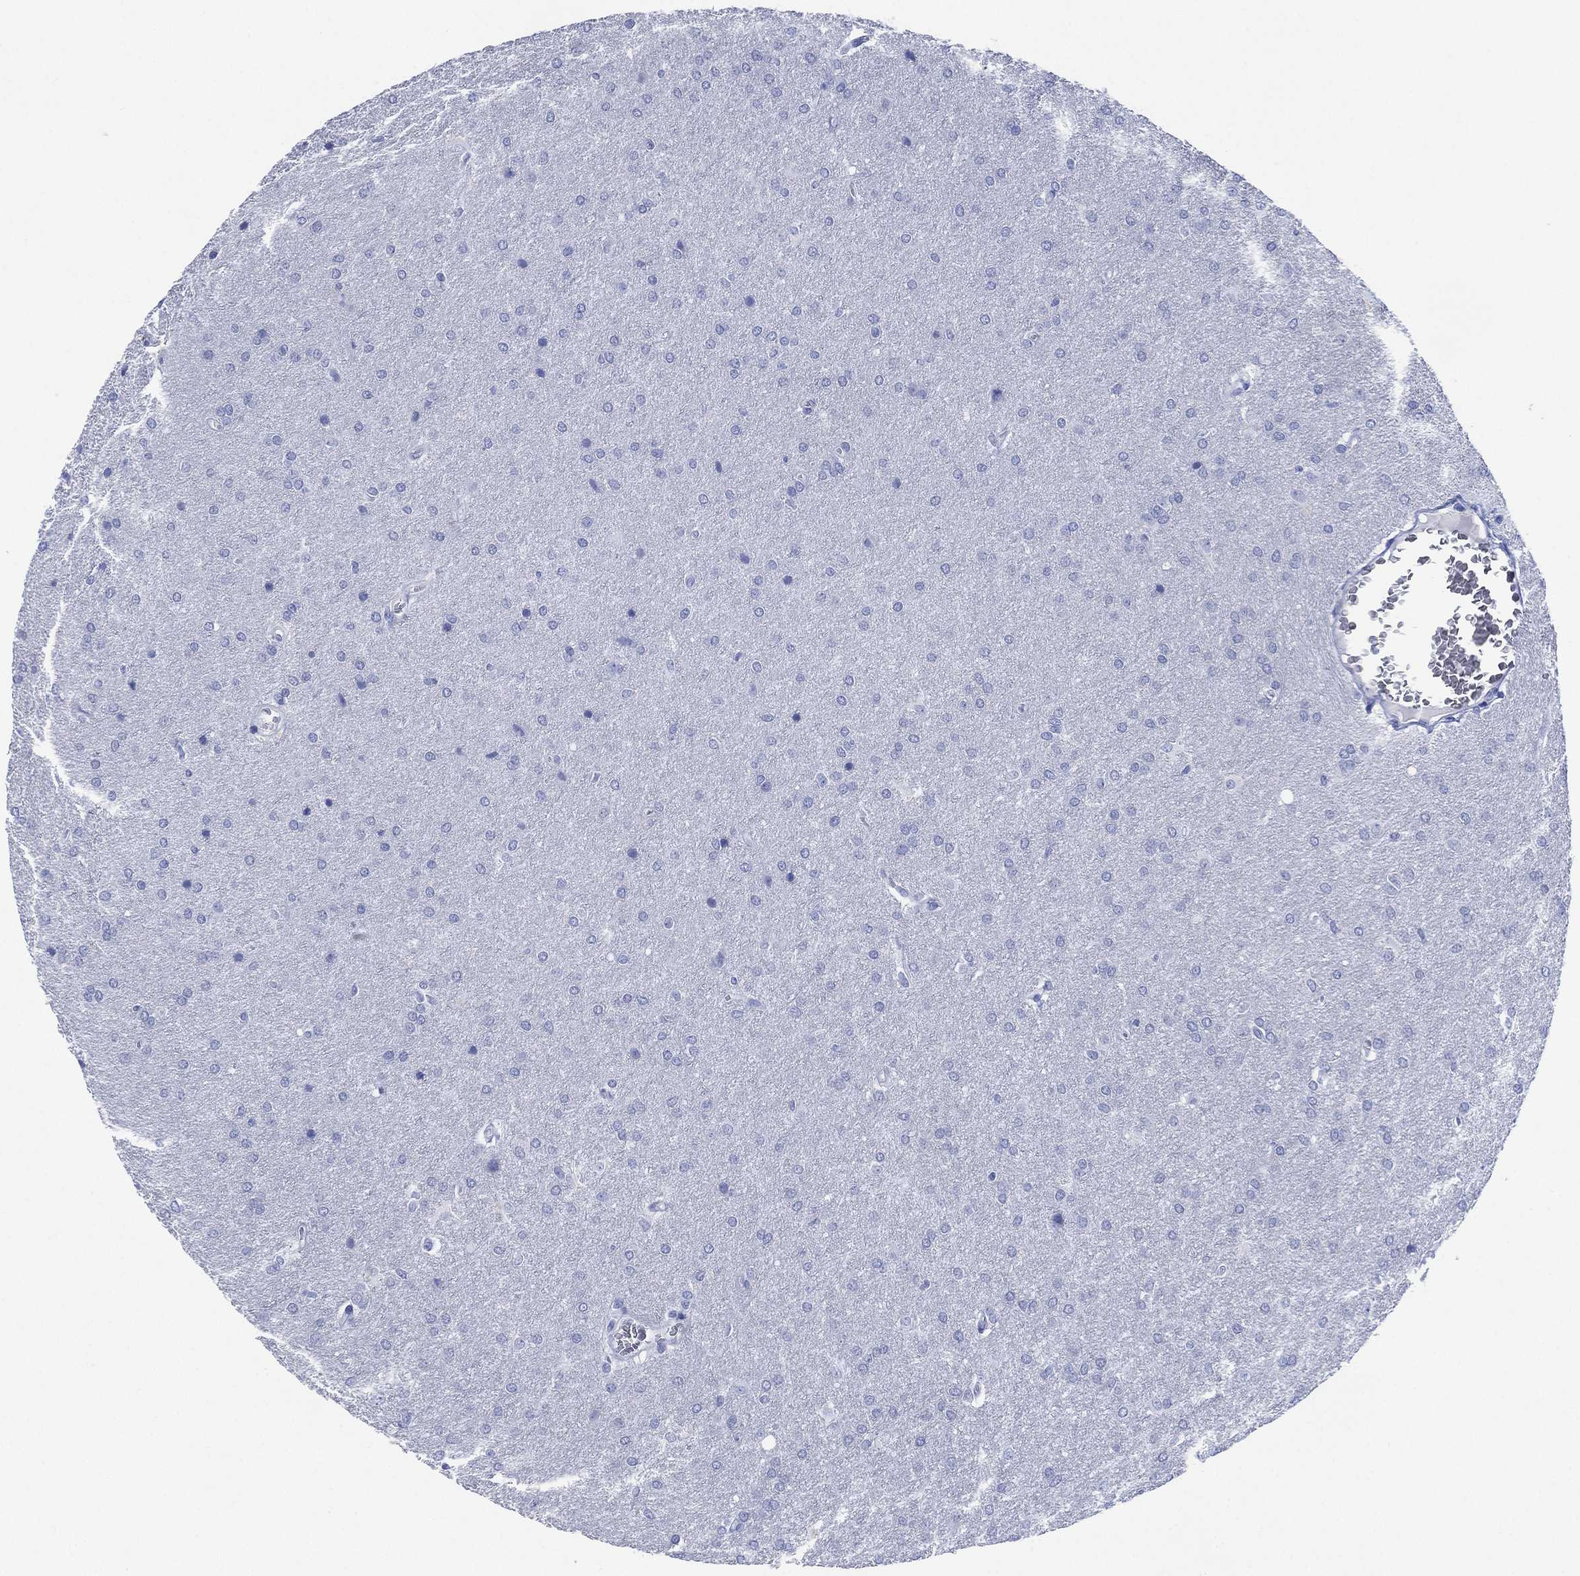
{"staining": {"intensity": "negative", "quantity": "none", "location": "none"}, "tissue": "glioma", "cell_type": "Tumor cells", "image_type": "cancer", "snomed": [{"axis": "morphology", "description": "Glioma, malignant, Low grade"}, {"axis": "topography", "description": "Brain"}], "caption": "Immunohistochemistry (IHC) micrograph of neoplastic tissue: human low-grade glioma (malignant) stained with DAB displays no significant protein staining in tumor cells.", "gene": "SIGLECL1", "patient": {"sex": "female", "age": 32}}